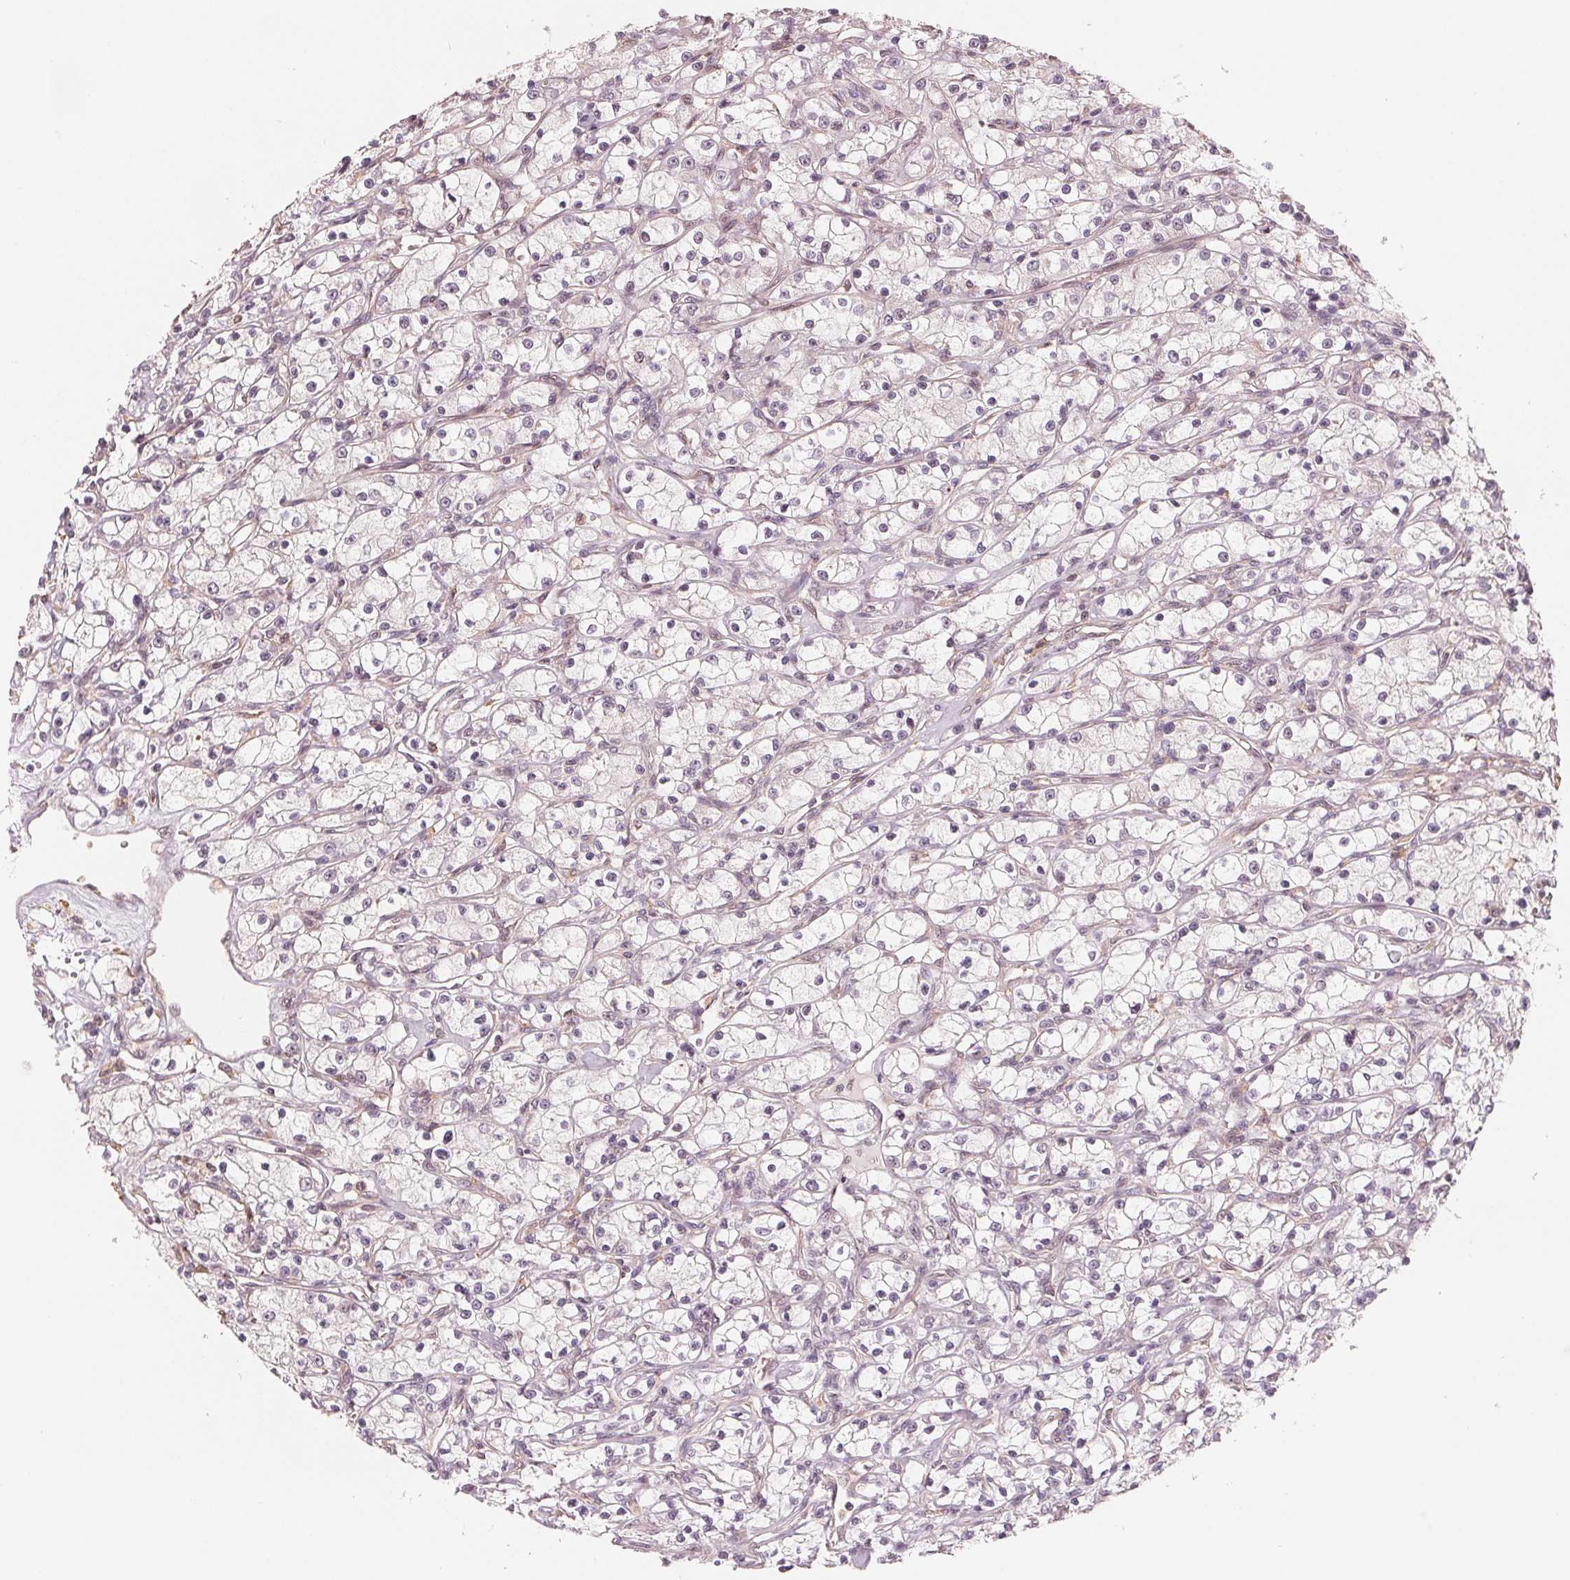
{"staining": {"intensity": "negative", "quantity": "none", "location": "none"}, "tissue": "renal cancer", "cell_type": "Tumor cells", "image_type": "cancer", "snomed": [{"axis": "morphology", "description": "Adenocarcinoma, NOS"}, {"axis": "topography", "description": "Kidney"}], "caption": "Protein analysis of renal adenocarcinoma demonstrates no significant staining in tumor cells.", "gene": "IL9R", "patient": {"sex": "female", "age": 59}}